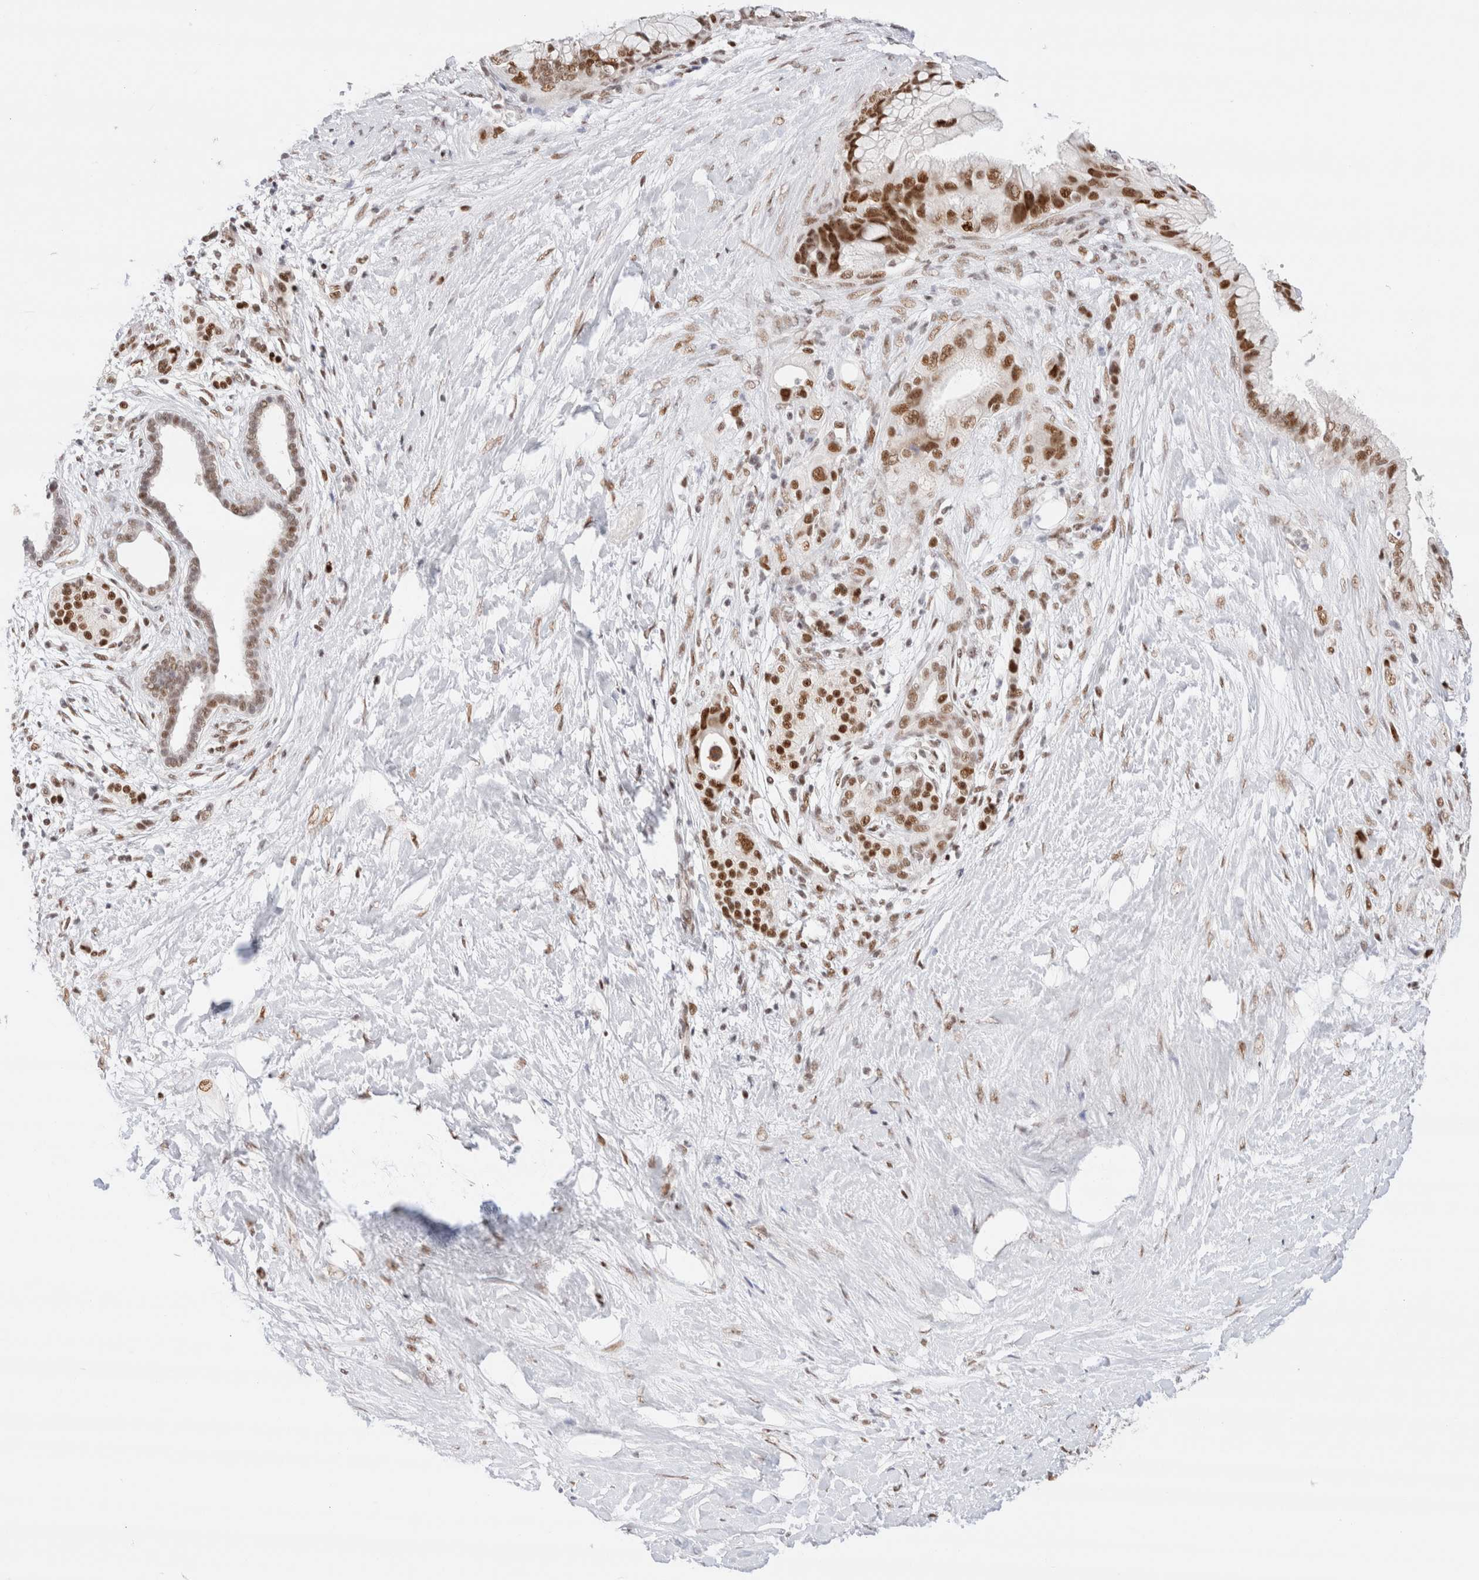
{"staining": {"intensity": "moderate", "quantity": ">75%", "location": "nuclear"}, "tissue": "pancreatic cancer", "cell_type": "Tumor cells", "image_type": "cancer", "snomed": [{"axis": "morphology", "description": "Adenocarcinoma, NOS"}, {"axis": "topography", "description": "Pancreas"}], "caption": "About >75% of tumor cells in human pancreatic adenocarcinoma exhibit moderate nuclear protein staining as visualized by brown immunohistochemical staining.", "gene": "ZNF282", "patient": {"sex": "male", "age": 59}}